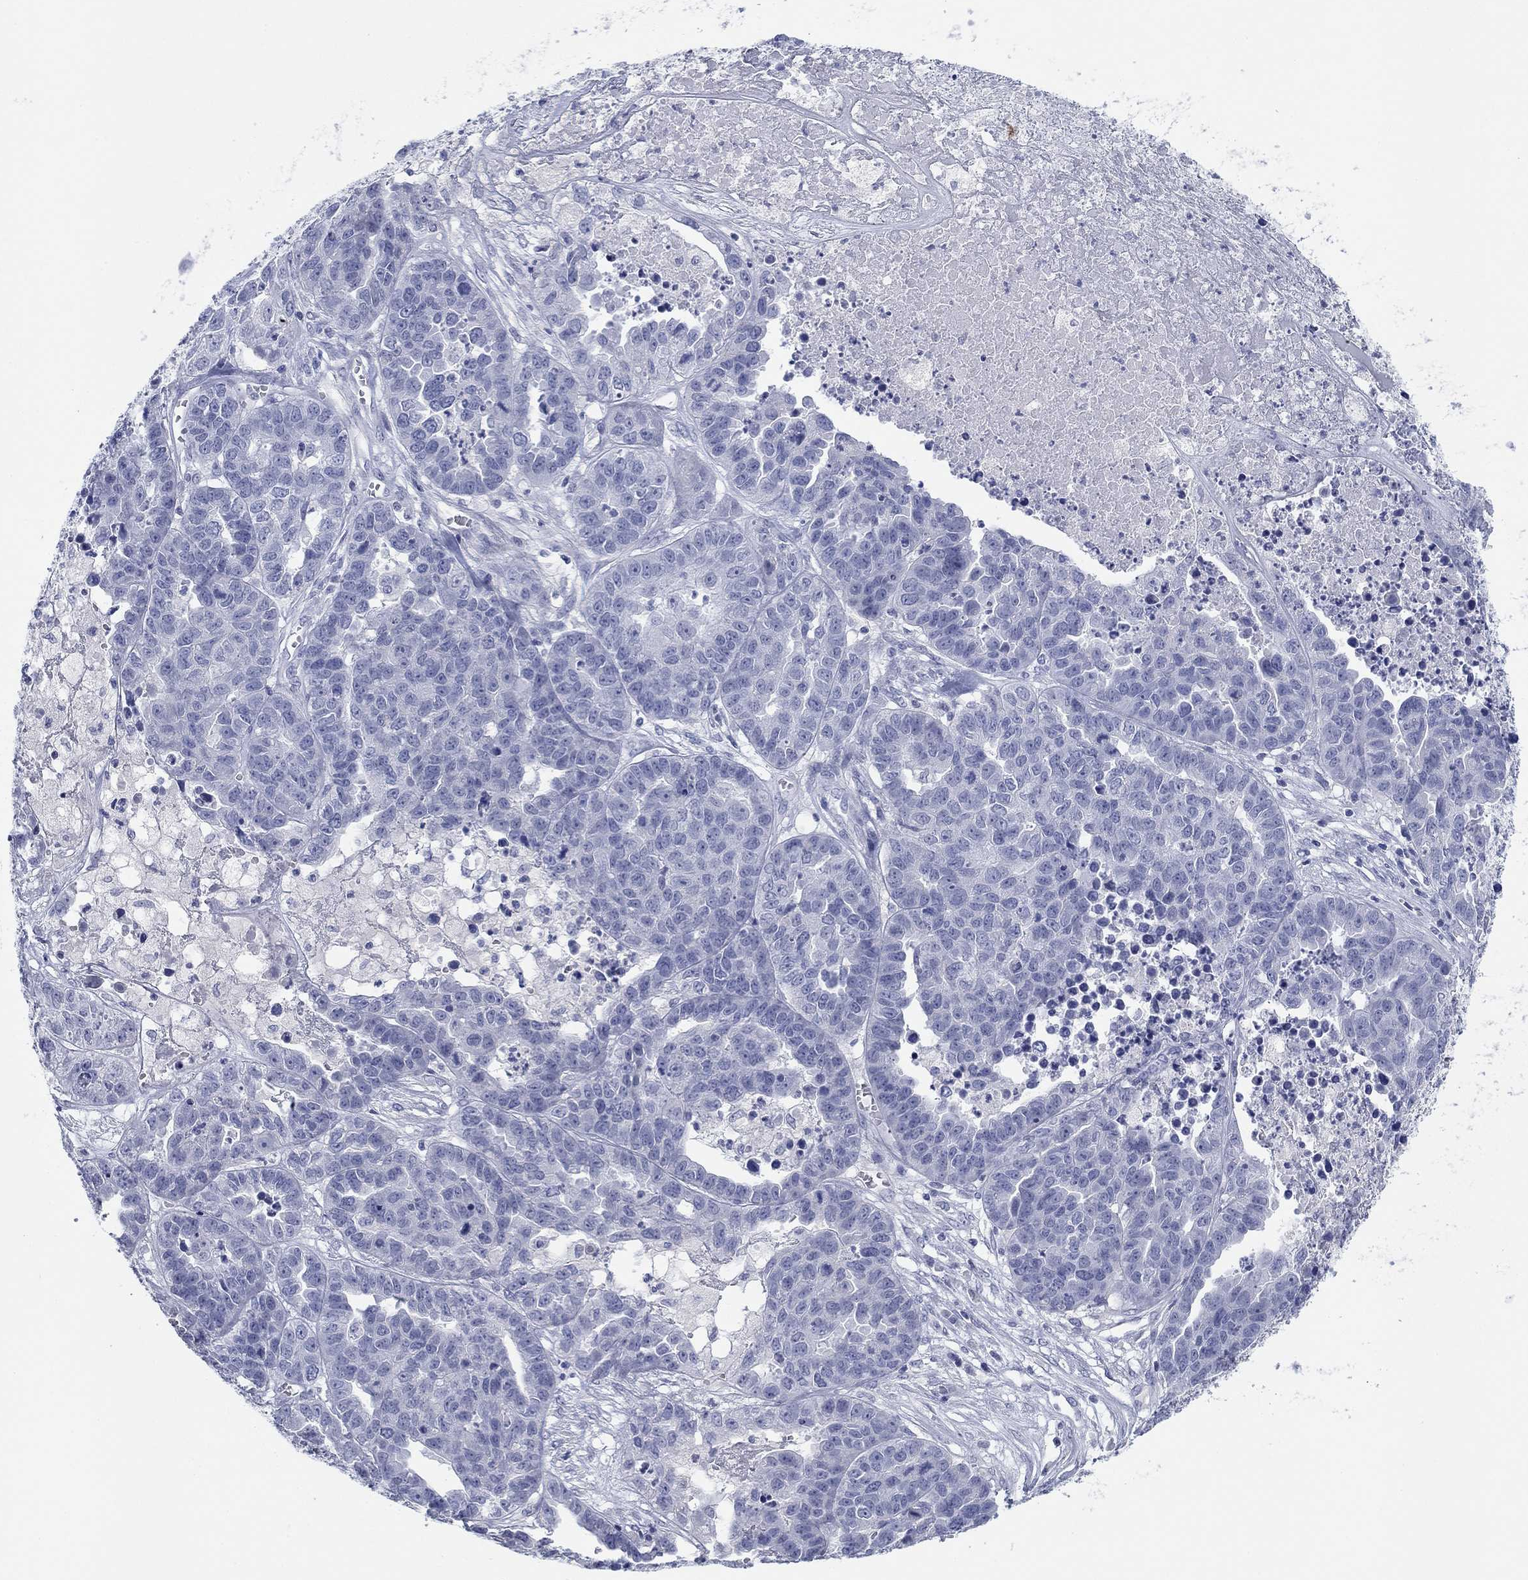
{"staining": {"intensity": "negative", "quantity": "none", "location": "none"}, "tissue": "ovarian cancer", "cell_type": "Tumor cells", "image_type": "cancer", "snomed": [{"axis": "morphology", "description": "Cystadenocarcinoma, serous, NOS"}, {"axis": "topography", "description": "Ovary"}], "caption": "An immunohistochemistry (IHC) histopathology image of ovarian serous cystadenocarcinoma is shown. There is no staining in tumor cells of ovarian serous cystadenocarcinoma.", "gene": "PDYN", "patient": {"sex": "female", "age": 87}}